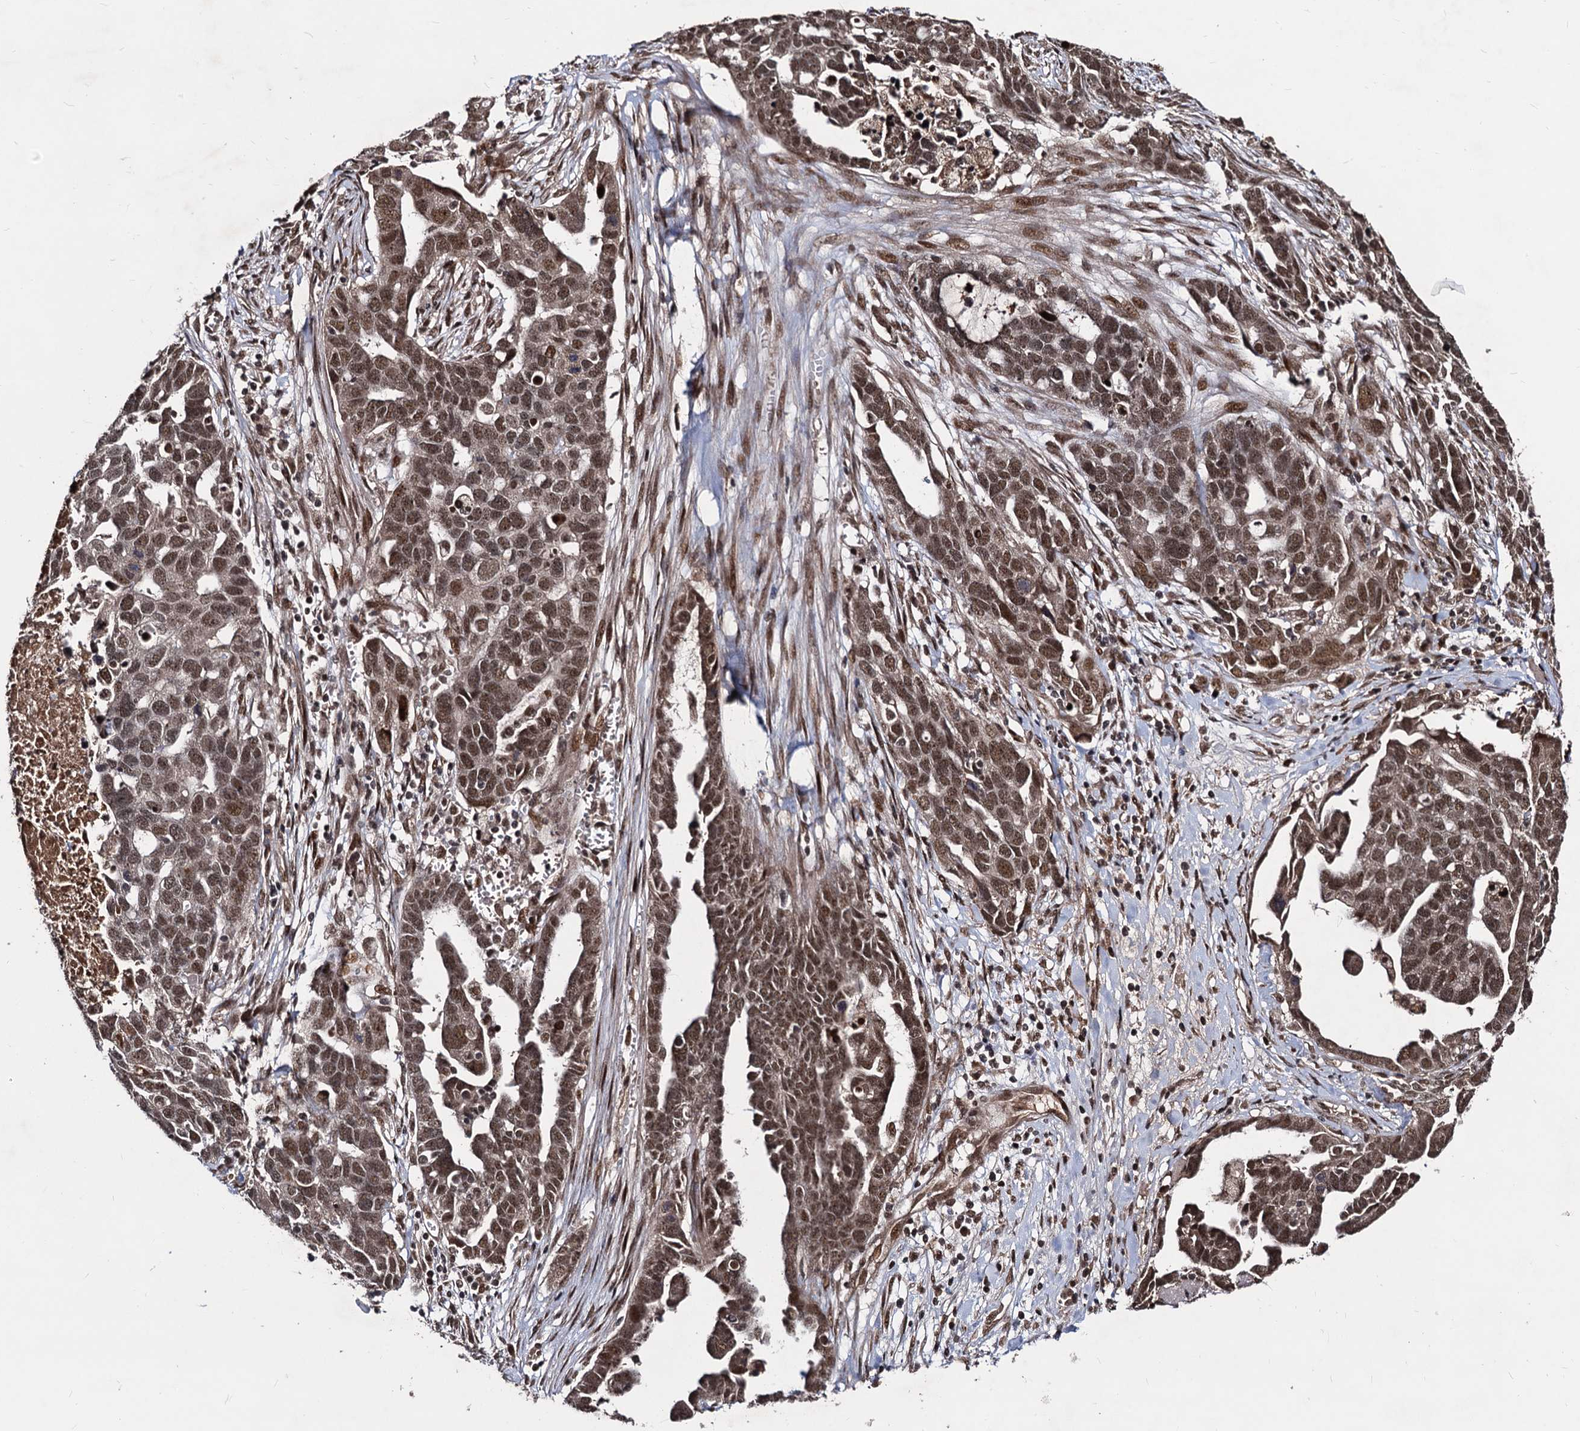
{"staining": {"intensity": "moderate", "quantity": ">75%", "location": "nuclear"}, "tissue": "ovarian cancer", "cell_type": "Tumor cells", "image_type": "cancer", "snomed": [{"axis": "morphology", "description": "Cystadenocarcinoma, serous, NOS"}, {"axis": "topography", "description": "Ovary"}], "caption": "Immunohistochemistry (IHC) of human ovarian cancer shows medium levels of moderate nuclear staining in approximately >75% of tumor cells.", "gene": "SFSWAP", "patient": {"sex": "female", "age": 54}}